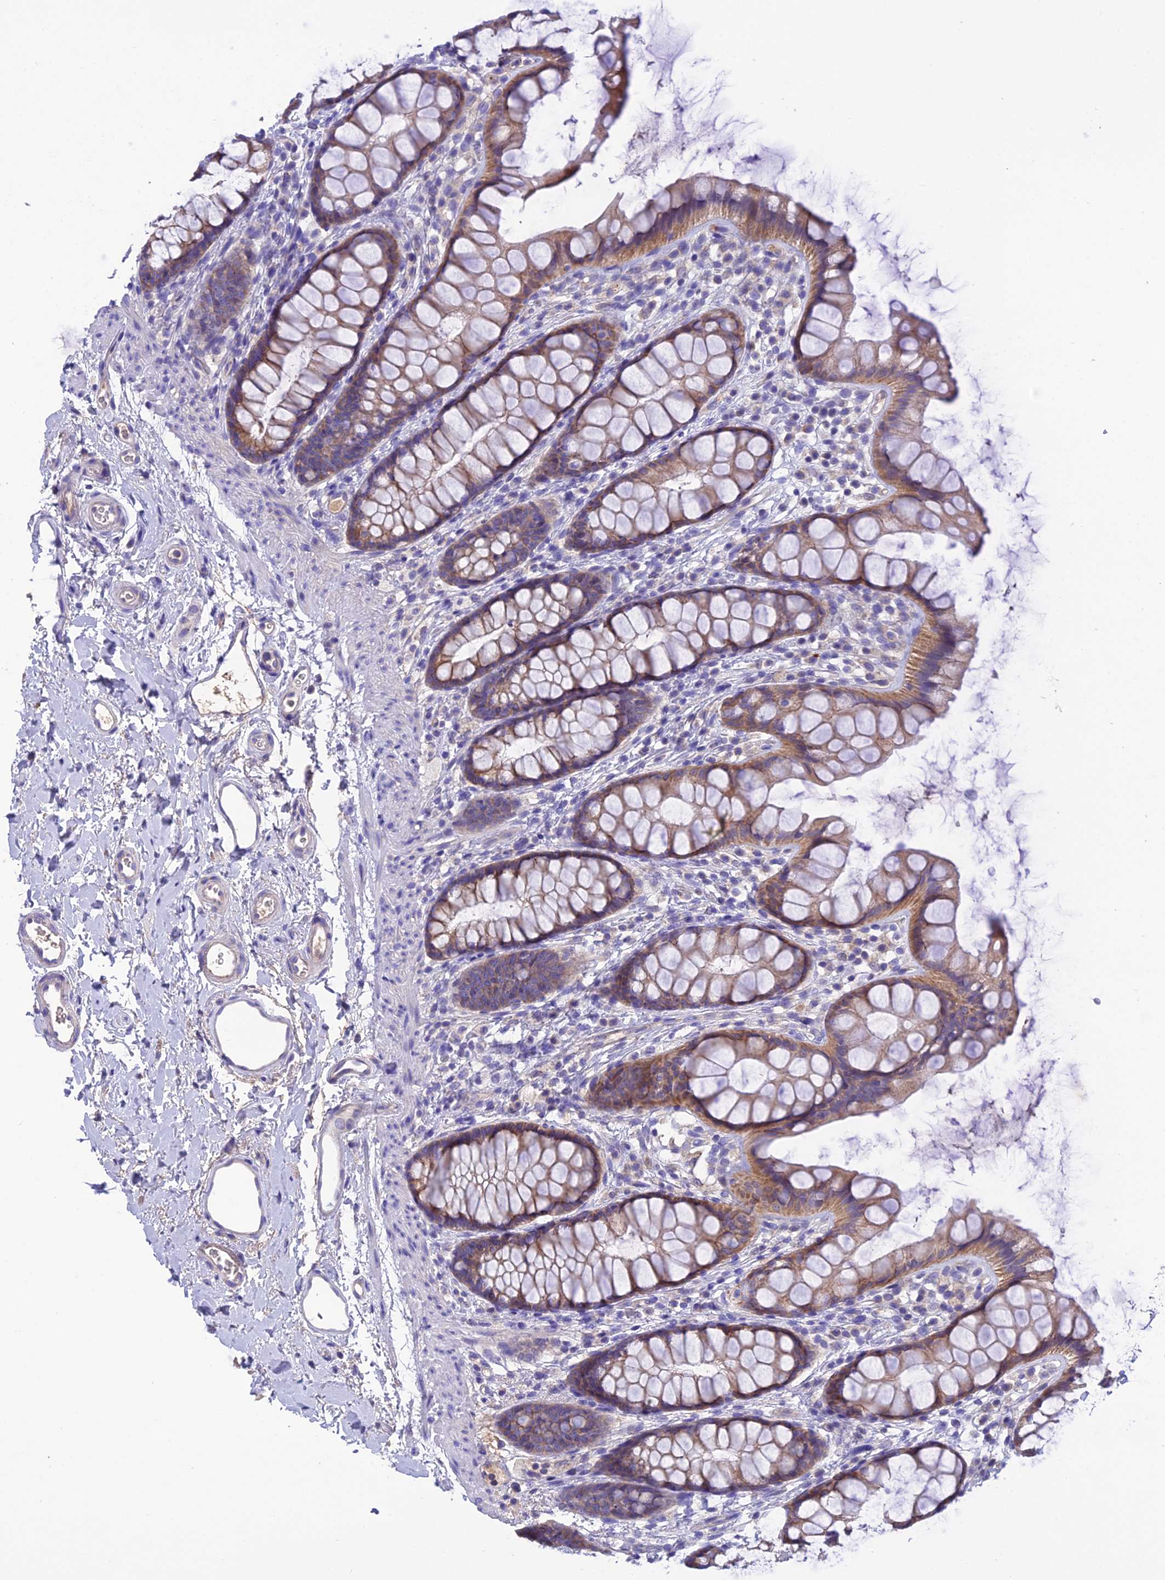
{"staining": {"intensity": "moderate", "quantity": ">75%", "location": "cytoplasmic/membranous"}, "tissue": "rectum", "cell_type": "Glandular cells", "image_type": "normal", "snomed": [{"axis": "morphology", "description": "Normal tissue, NOS"}, {"axis": "topography", "description": "Rectum"}], "caption": "The image shows a brown stain indicating the presence of a protein in the cytoplasmic/membranous of glandular cells in rectum. Nuclei are stained in blue.", "gene": "PZP", "patient": {"sex": "female", "age": 65}}